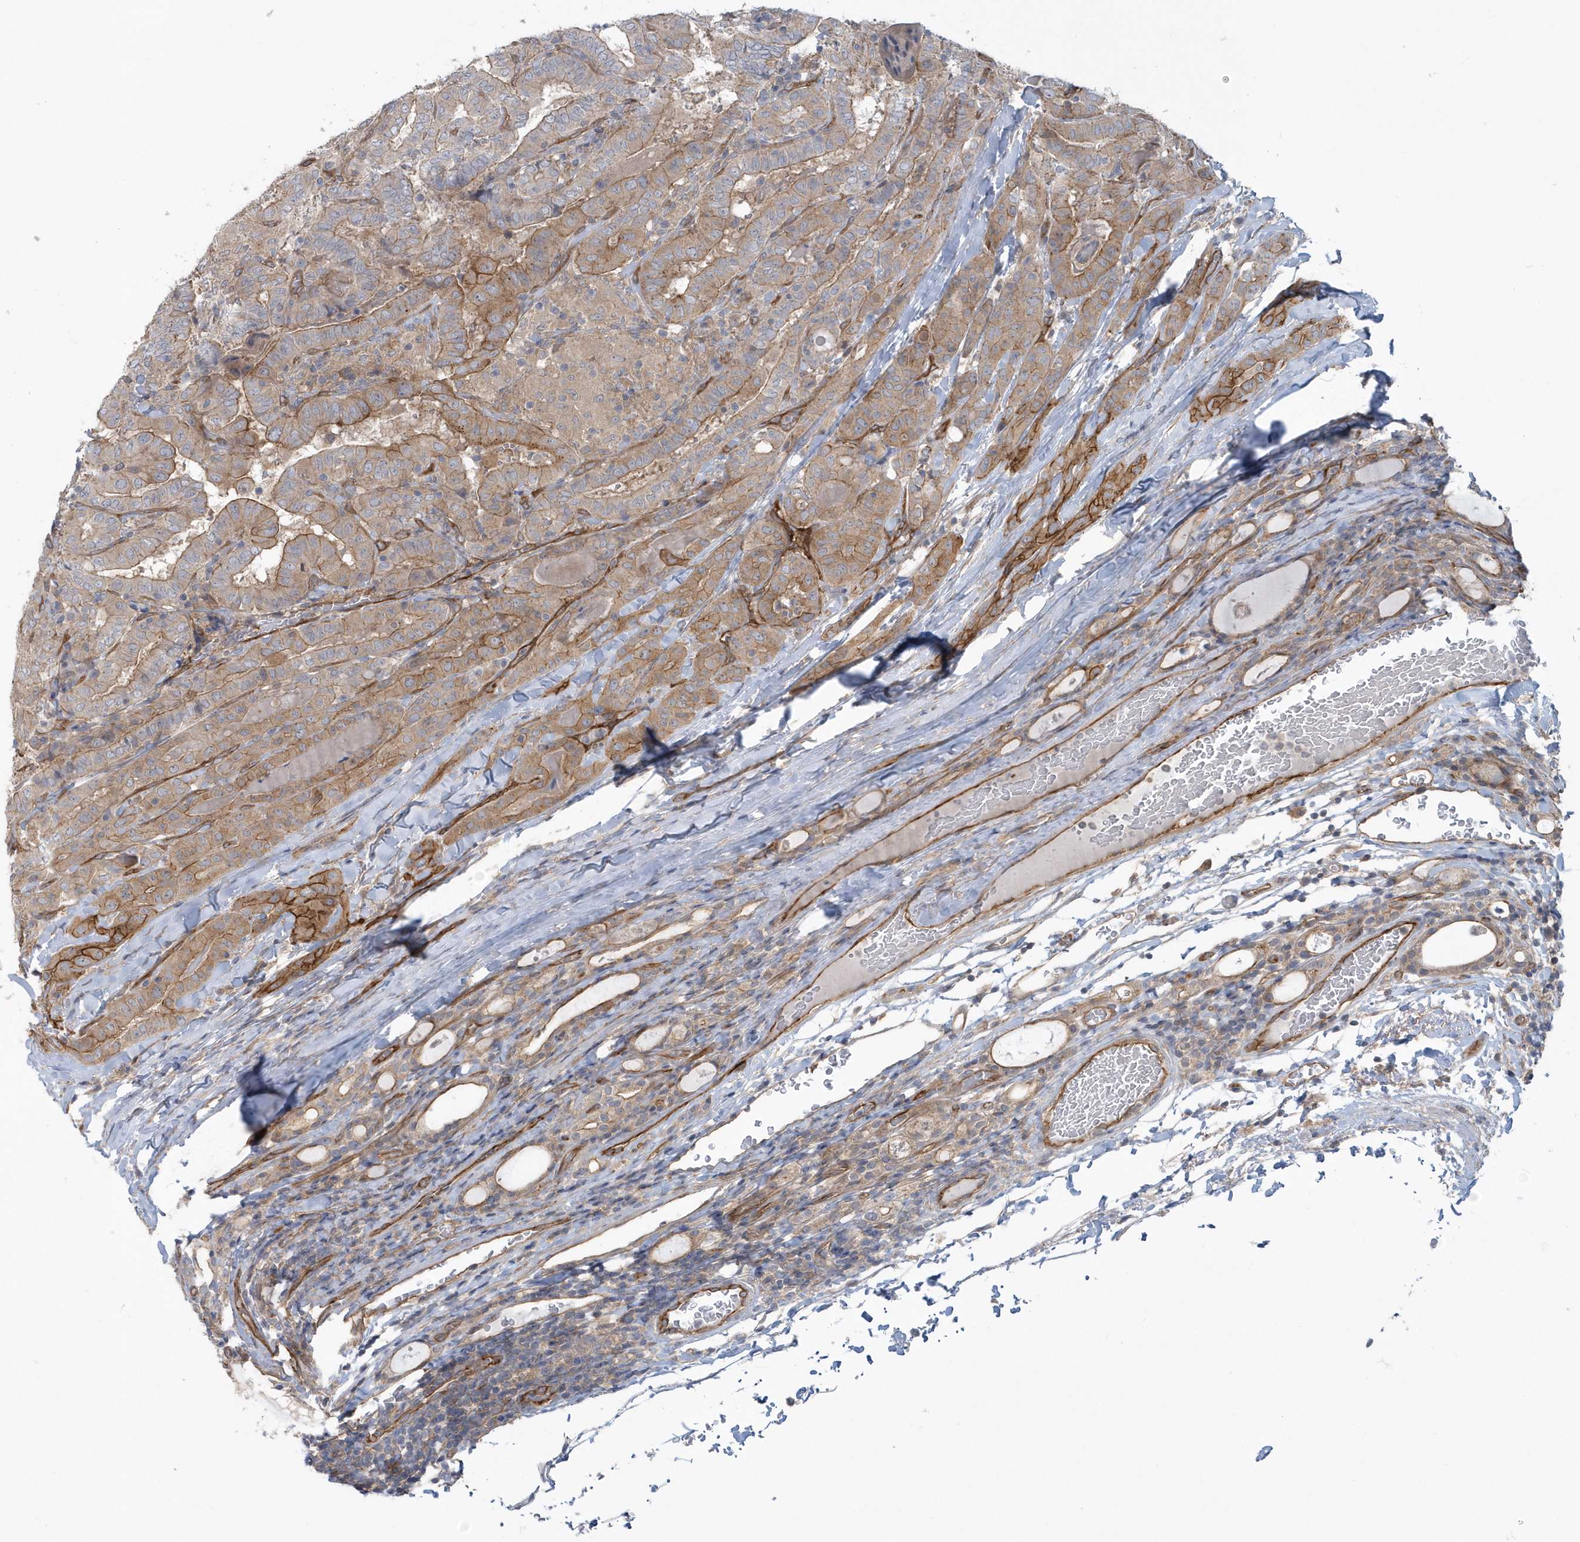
{"staining": {"intensity": "moderate", "quantity": "25%-75%", "location": "cytoplasmic/membranous"}, "tissue": "thyroid cancer", "cell_type": "Tumor cells", "image_type": "cancer", "snomed": [{"axis": "morphology", "description": "Papillary adenocarcinoma, NOS"}, {"axis": "topography", "description": "Thyroid gland"}], "caption": "High-power microscopy captured an immunohistochemistry (IHC) photomicrograph of thyroid cancer (papillary adenocarcinoma), revealing moderate cytoplasmic/membranous staining in approximately 25%-75% of tumor cells.", "gene": "RAI14", "patient": {"sex": "female", "age": 72}}